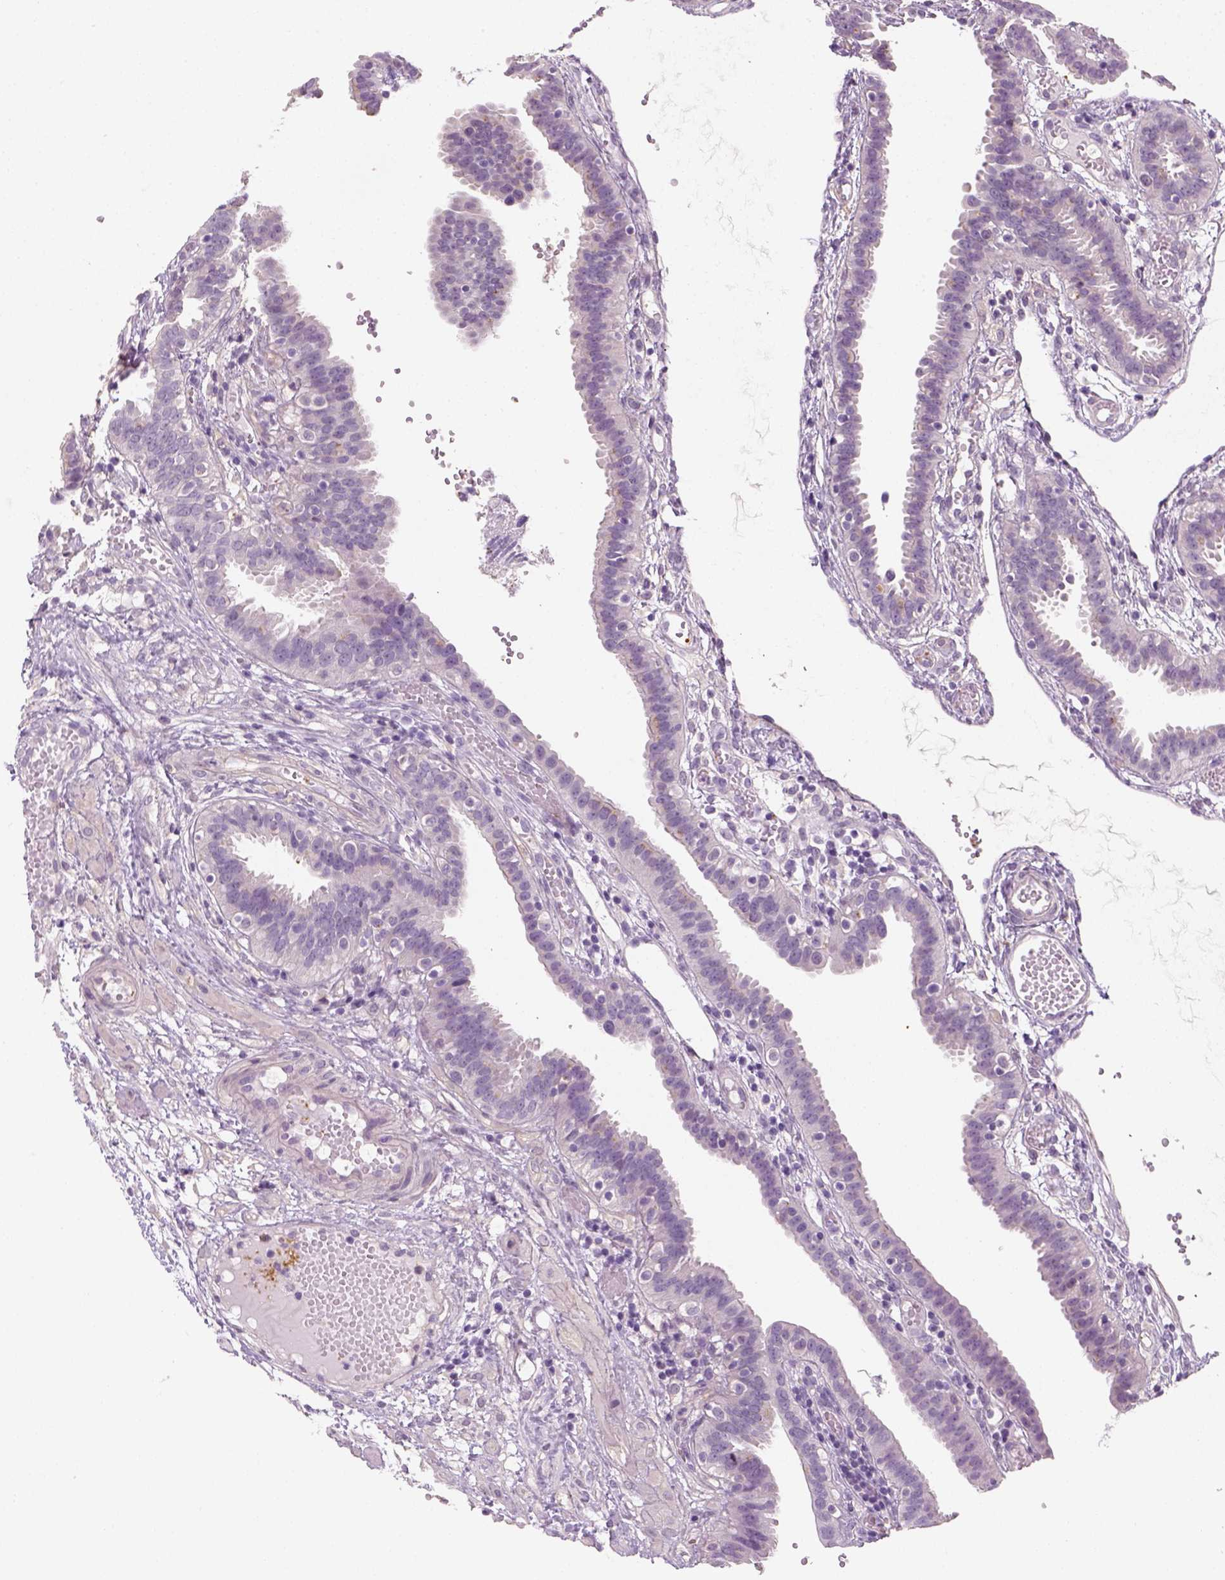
{"staining": {"intensity": "negative", "quantity": "none", "location": "none"}, "tissue": "fallopian tube", "cell_type": "Glandular cells", "image_type": "normal", "snomed": [{"axis": "morphology", "description": "Normal tissue, NOS"}, {"axis": "topography", "description": "Fallopian tube"}], "caption": "The photomicrograph reveals no staining of glandular cells in normal fallopian tube.", "gene": "FAM163B", "patient": {"sex": "female", "age": 37}}